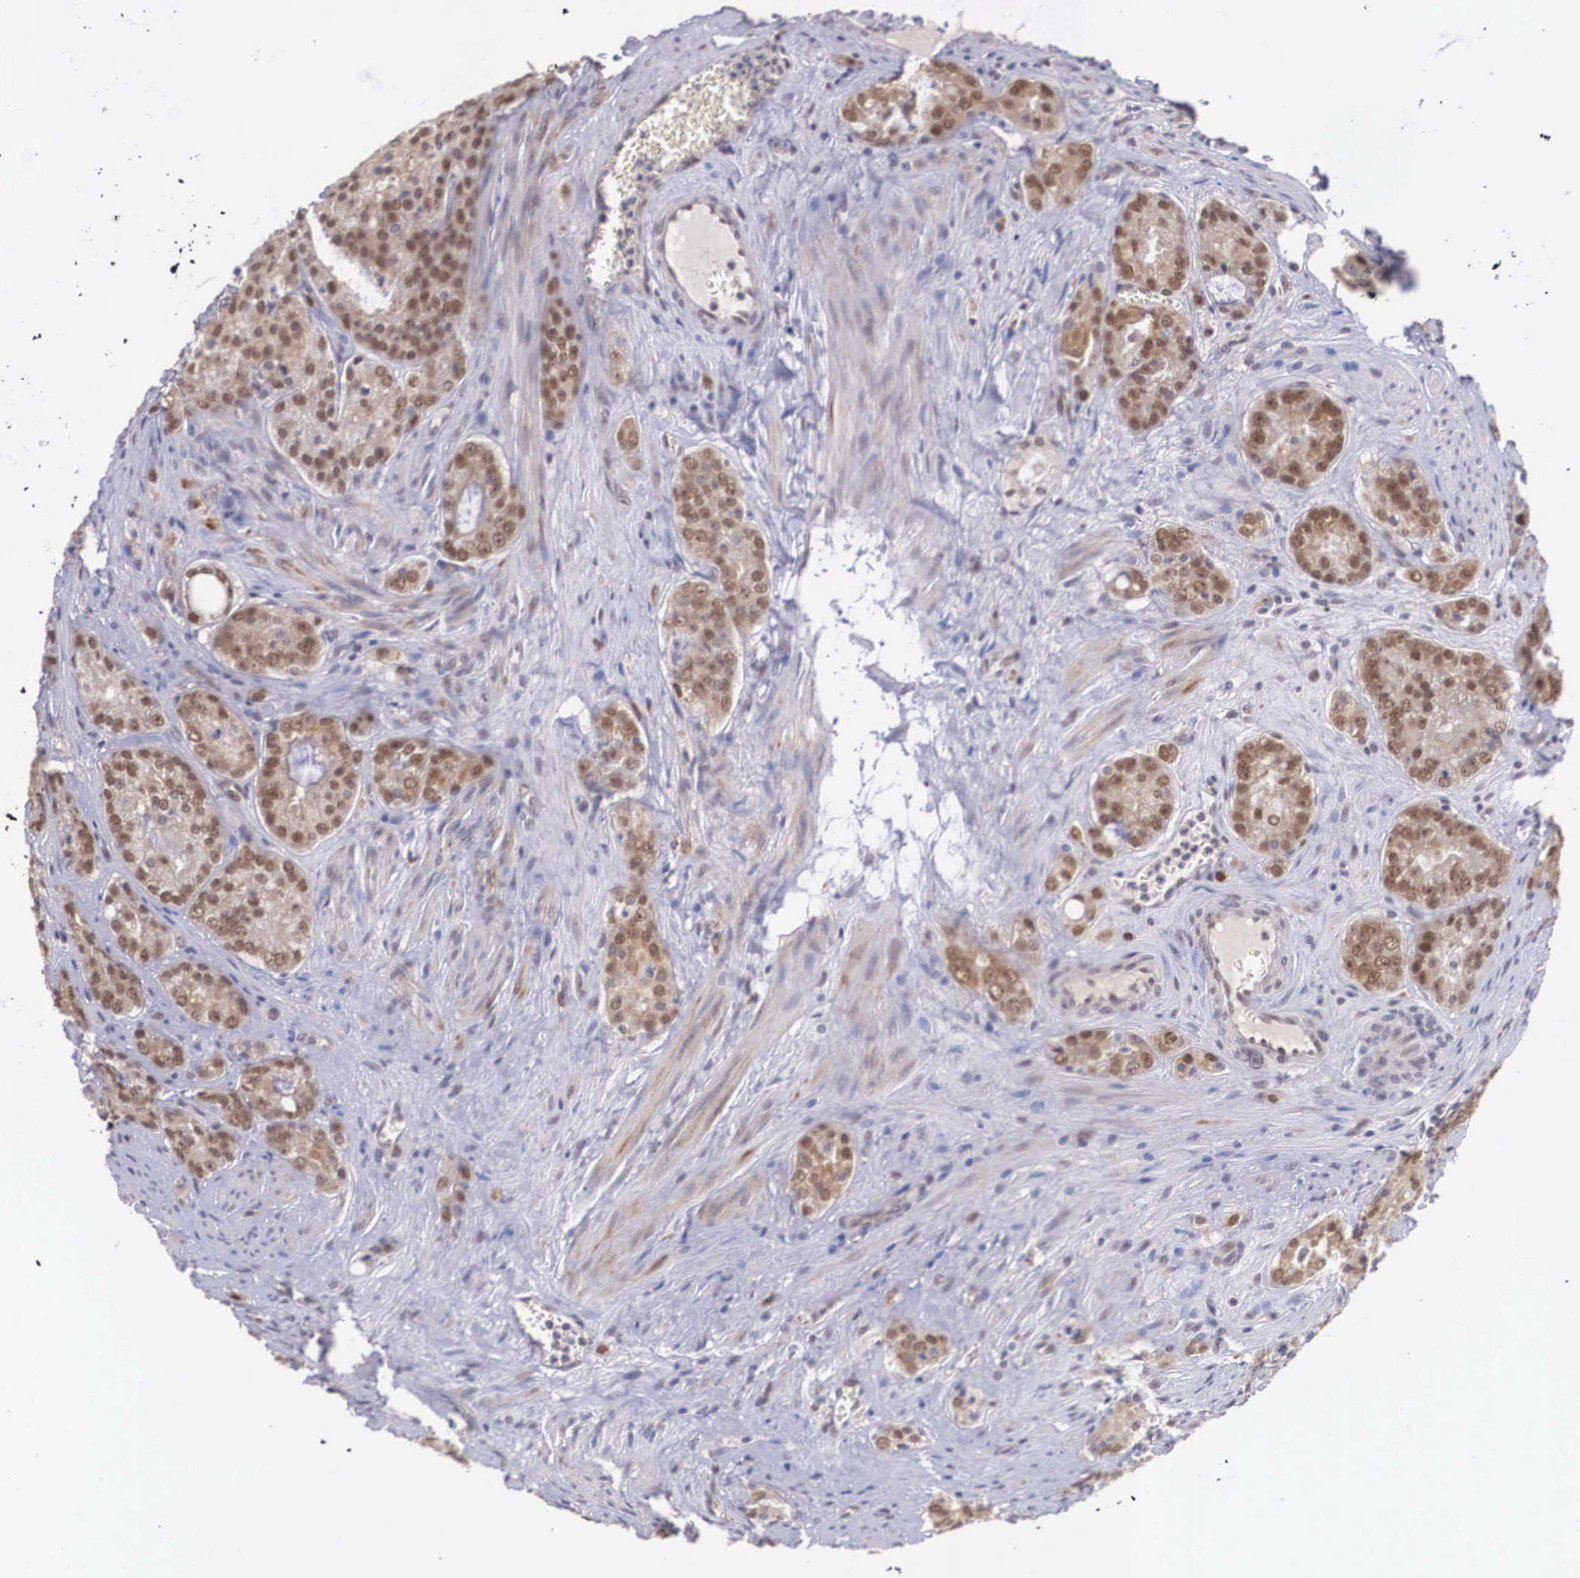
{"staining": {"intensity": "moderate", "quantity": ">75%", "location": "cytoplasmic/membranous,nuclear"}, "tissue": "prostate cancer", "cell_type": "Tumor cells", "image_type": "cancer", "snomed": [{"axis": "morphology", "description": "Adenocarcinoma, Medium grade"}, {"axis": "topography", "description": "Prostate"}], "caption": "Prostate cancer (adenocarcinoma (medium-grade)) stained with a brown dye demonstrates moderate cytoplasmic/membranous and nuclear positive positivity in approximately >75% of tumor cells.", "gene": "NINL", "patient": {"sex": "male", "age": 60}}